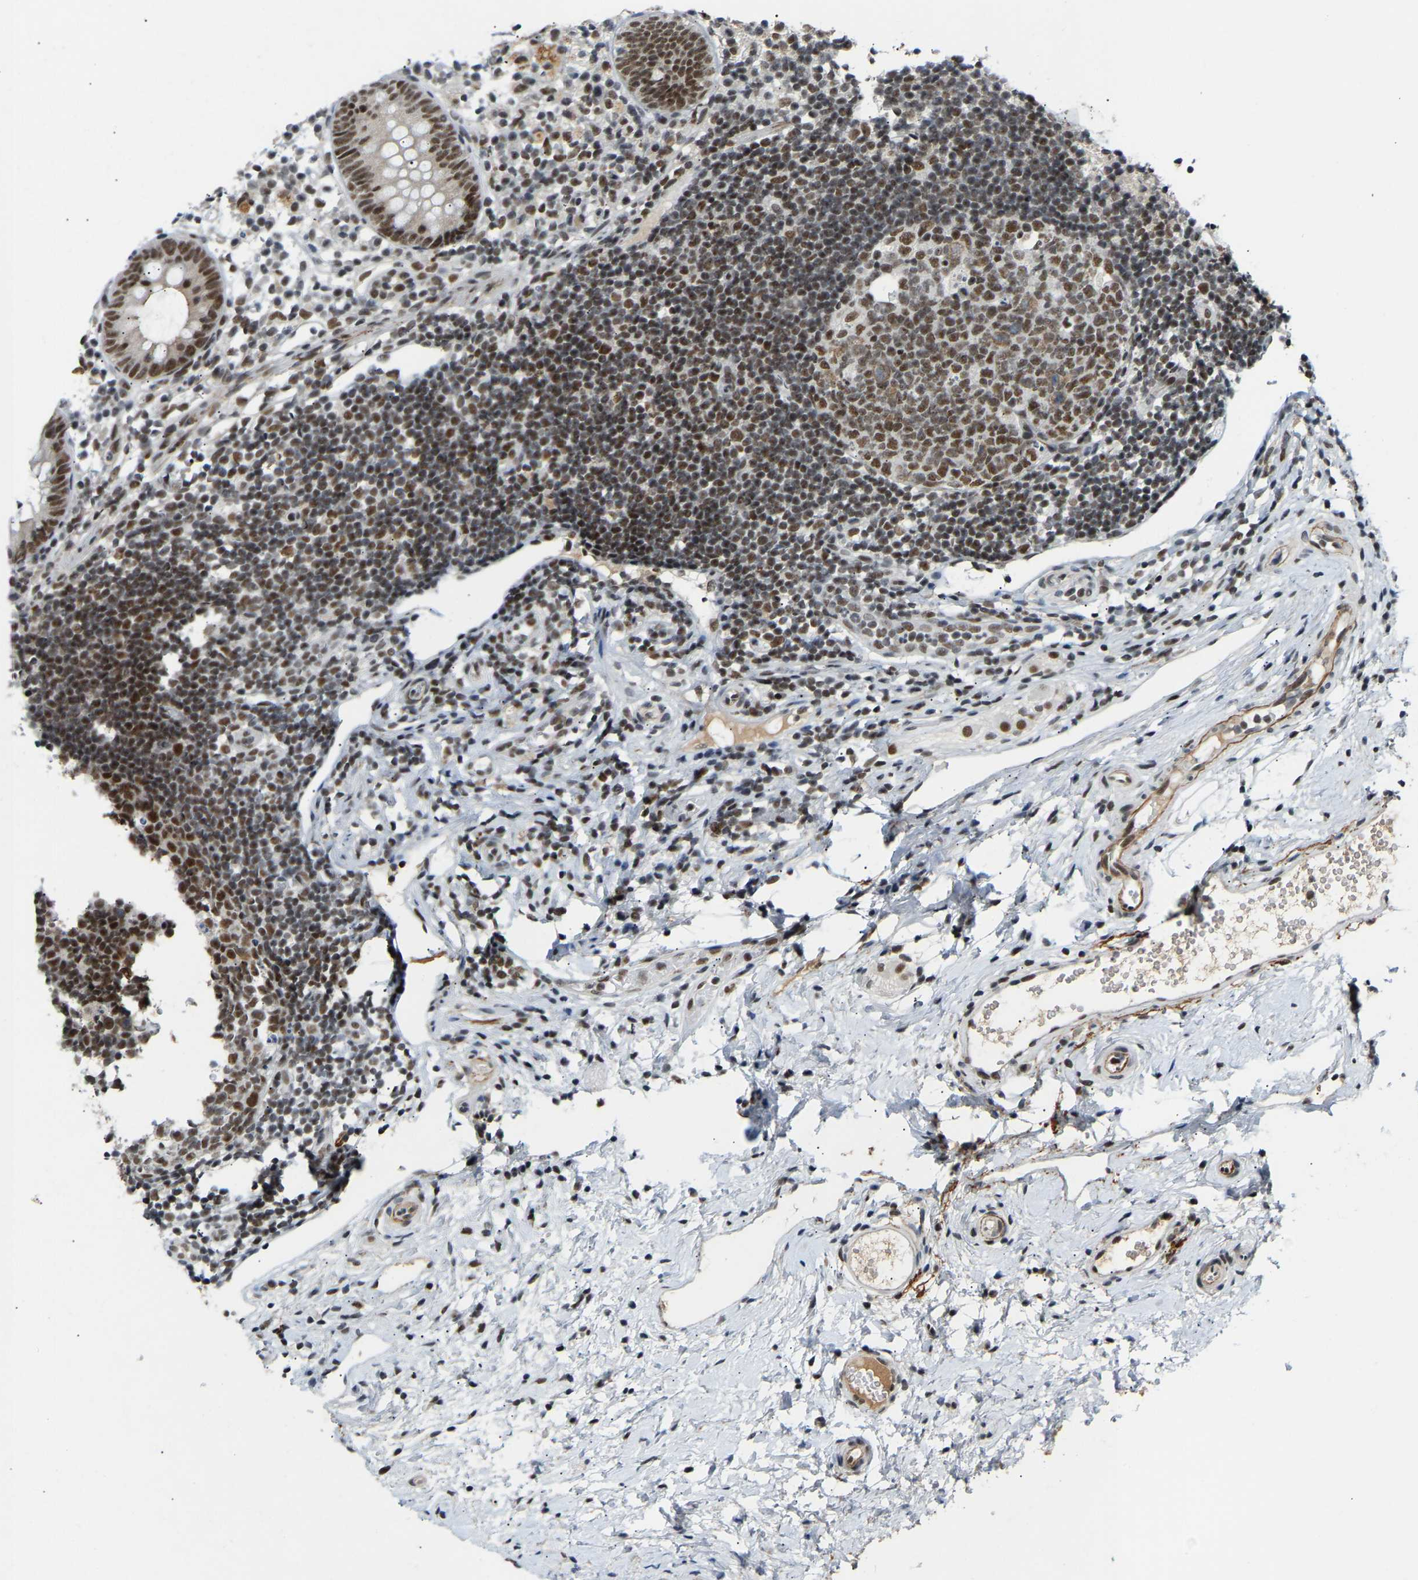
{"staining": {"intensity": "moderate", "quantity": ">75%", "location": "nuclear"}, "tissue": "appendix", "cell_type": "Glandular cells", "image_type": "normal", "snomed": [{"axis": "morphology", "description": "Normal tissue, NOS"}, {"axis": "topography", "description": "Appendix"}], "caption": "Glandular cells show moderate nuclear positivity in approximately >75% of cells in benign appendix.", "gene": "RBM15", "patient": {"sex": "female", "age": 20}}